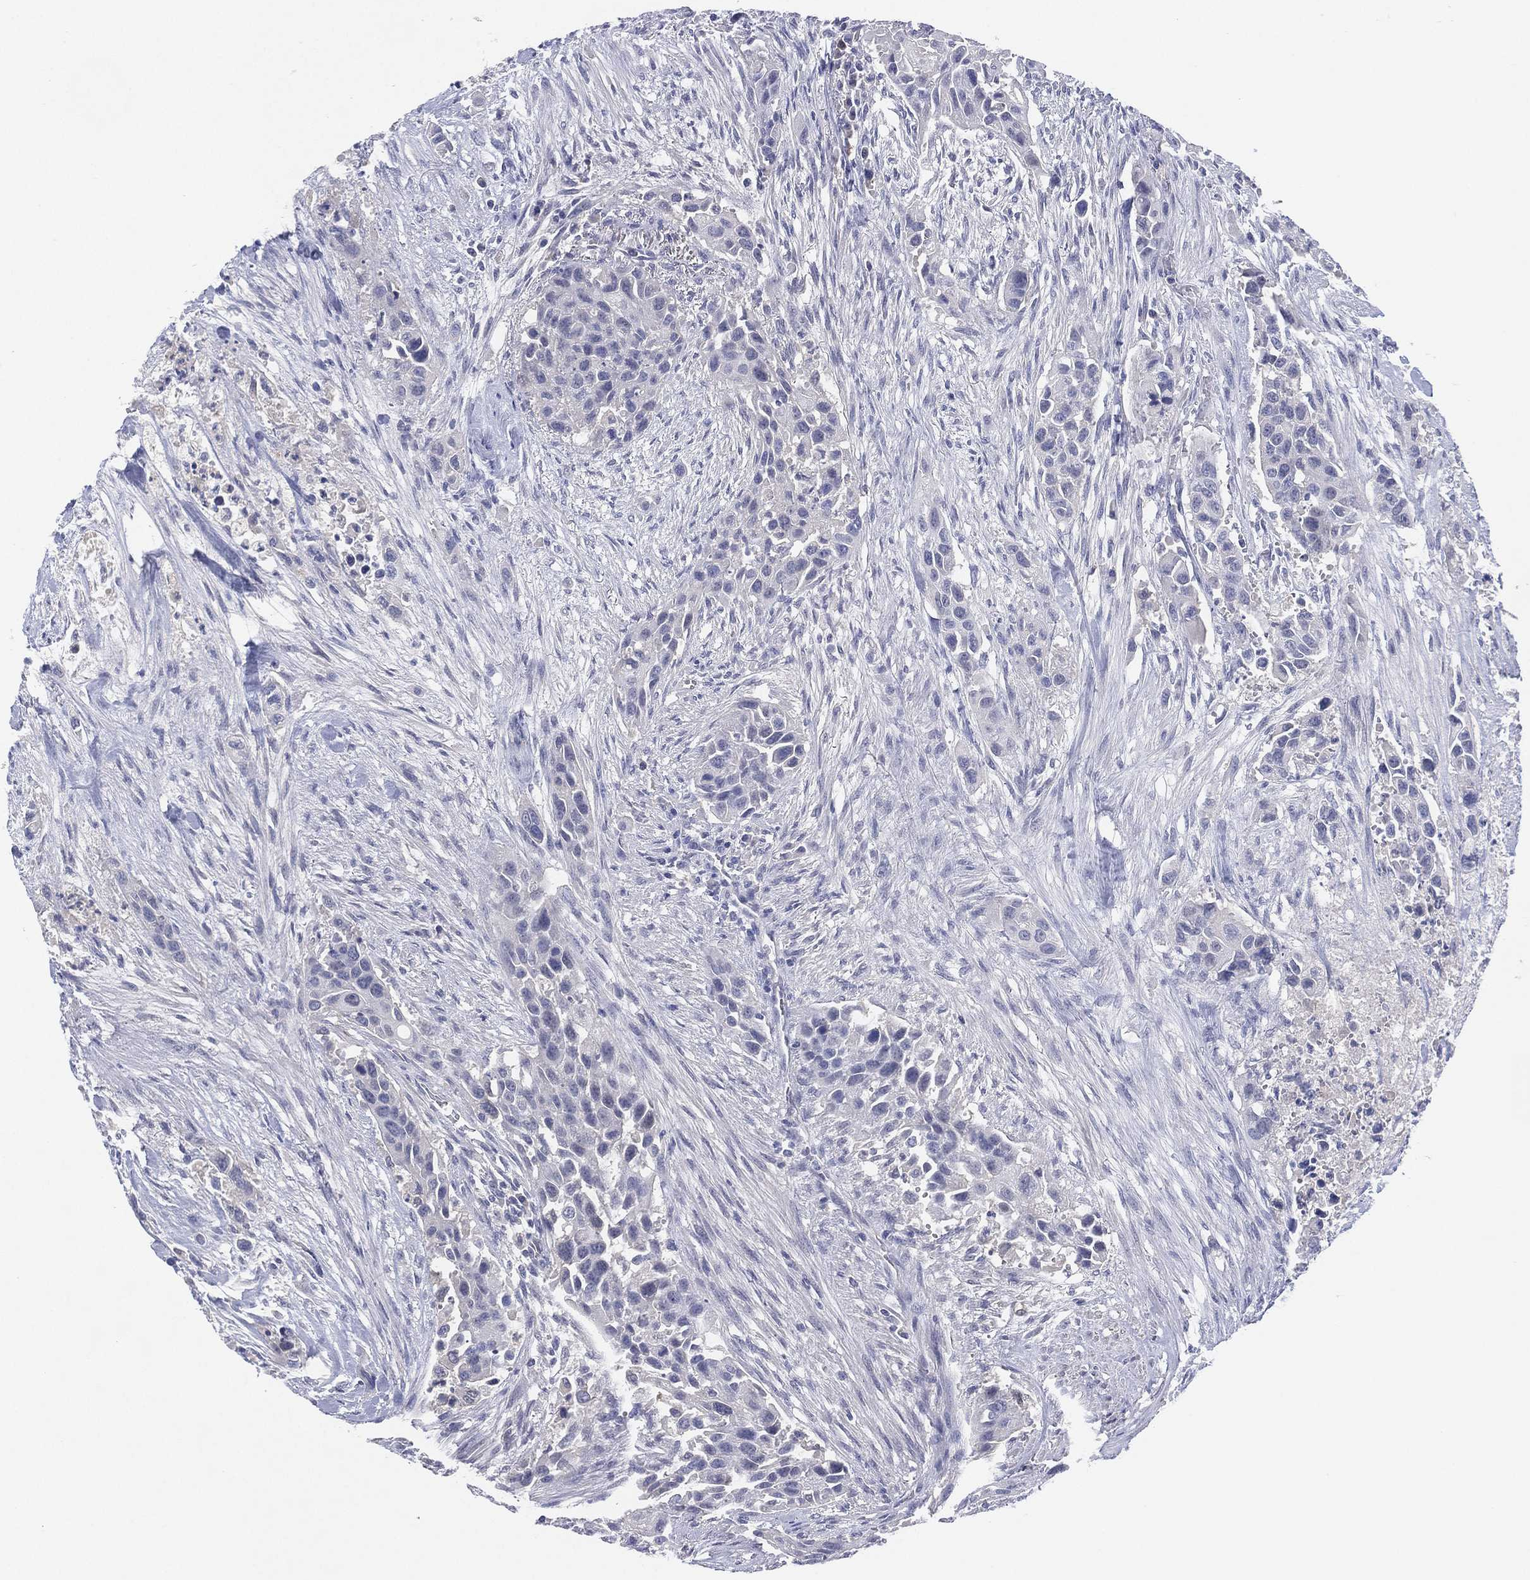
{"staining": {"intensity": "negative", "quantity": "none", "location": "none"}, "tissue": "urothelial cancer", "cell_type": "Tumor cells", "image_type": "cancer", "snomed": [{"axis": "morphology", "description": "Urothelial carcinoma, High grade"}, {"axis": "topography", "description": "Urinary bladder"}], "caption": "Immunohistochemical staining of high-grade urothelial carcinoma demonstrates no significant positivity in tumor cells.", "gene": "DDAH1", "patient": {"sex": "female", "age": 73}}